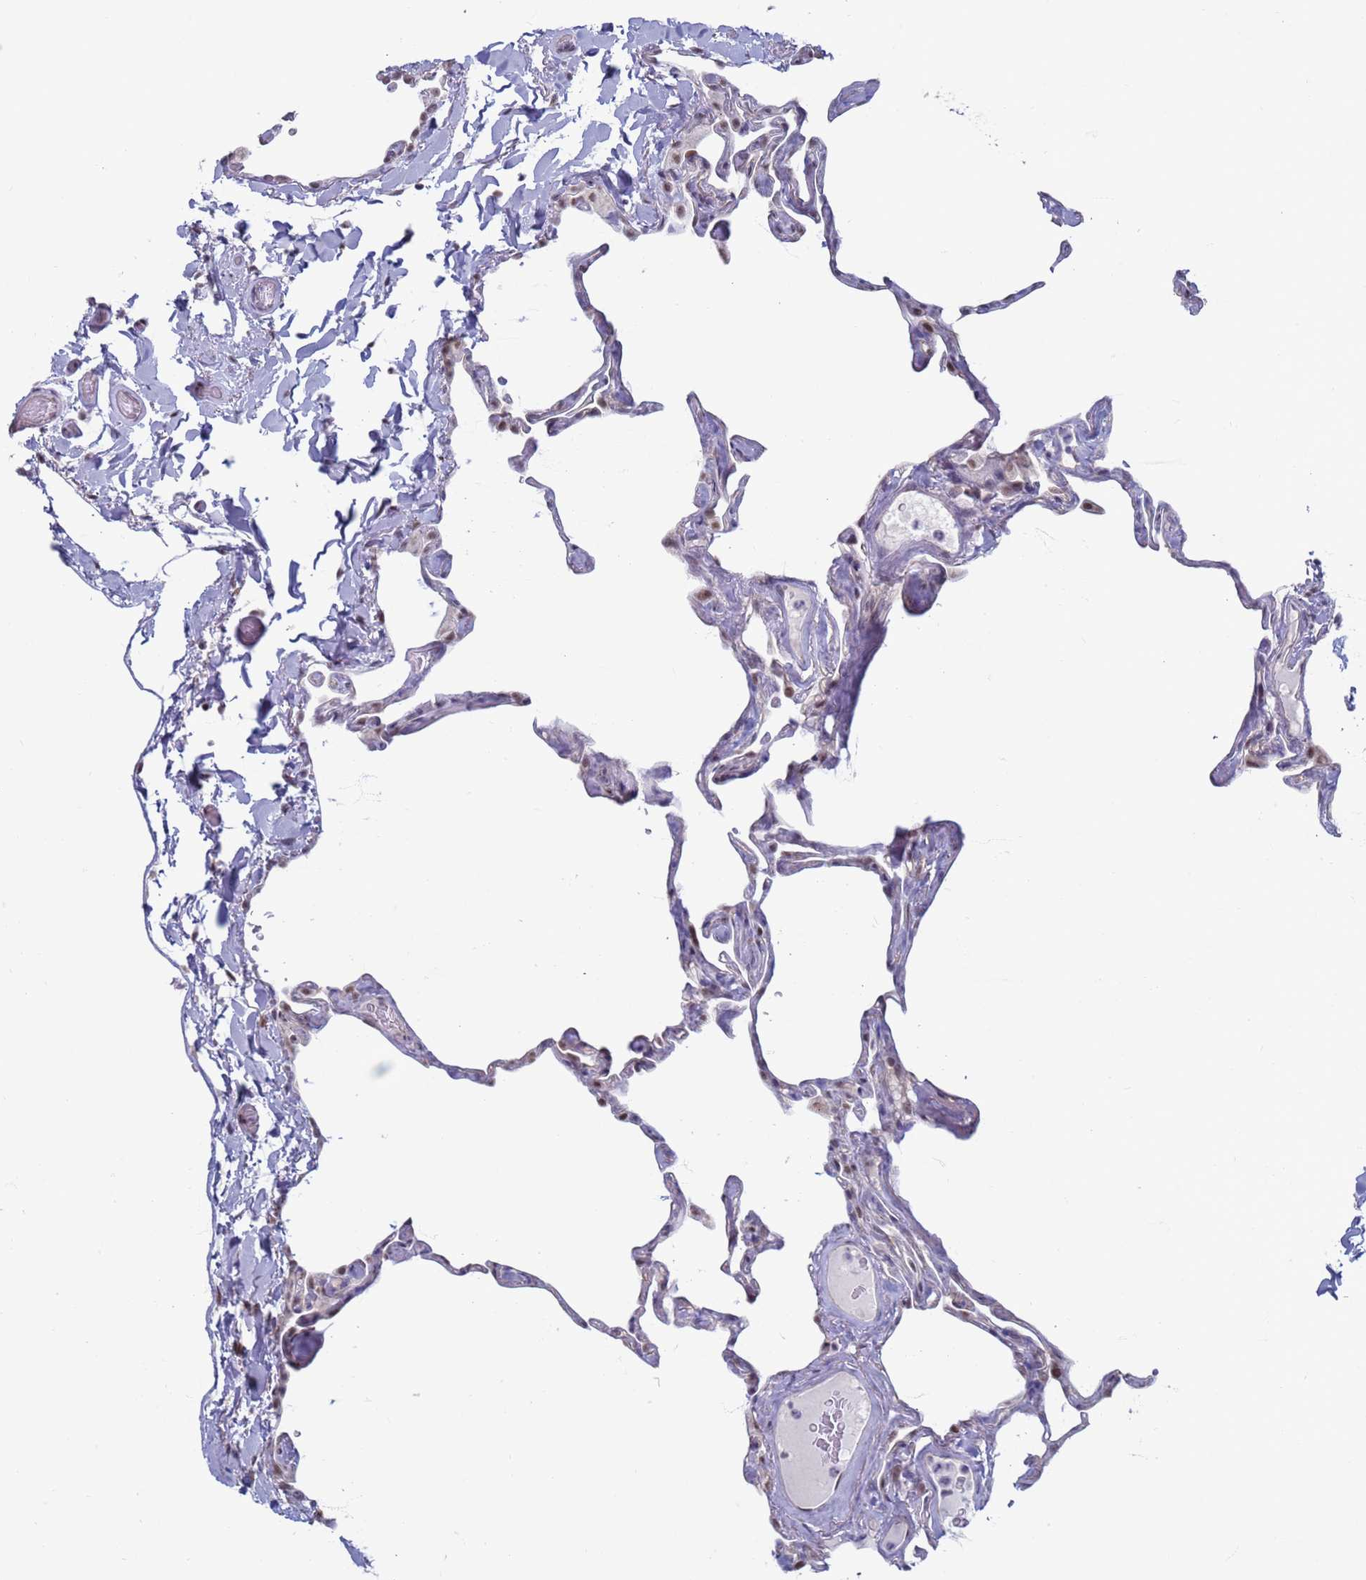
{"staining": {"intensity": "weak", "quantity": "<25%", "location": "nuclear"}, "tissue": "lung", "cell_type": "Alveolar cells", "image_type": "normal", "snomed": [{"axis": "morphology", "description": "Normal tissue, NOS"}, {"axis": "topography", "description": "Lung"}], "caption": "This histopathology image is of normal lung stained with immunohistochemistry (IHC) to label a protein in brown with the nuclei are counter-stained blue. There is no staining in alveolar cells. (DAB (3,3'-diaminobenzidine) IHC visualized using brightfield microscopy, high magnification).", "gene": "SAE1", "patient": {"sex": "male", "age": 65}}